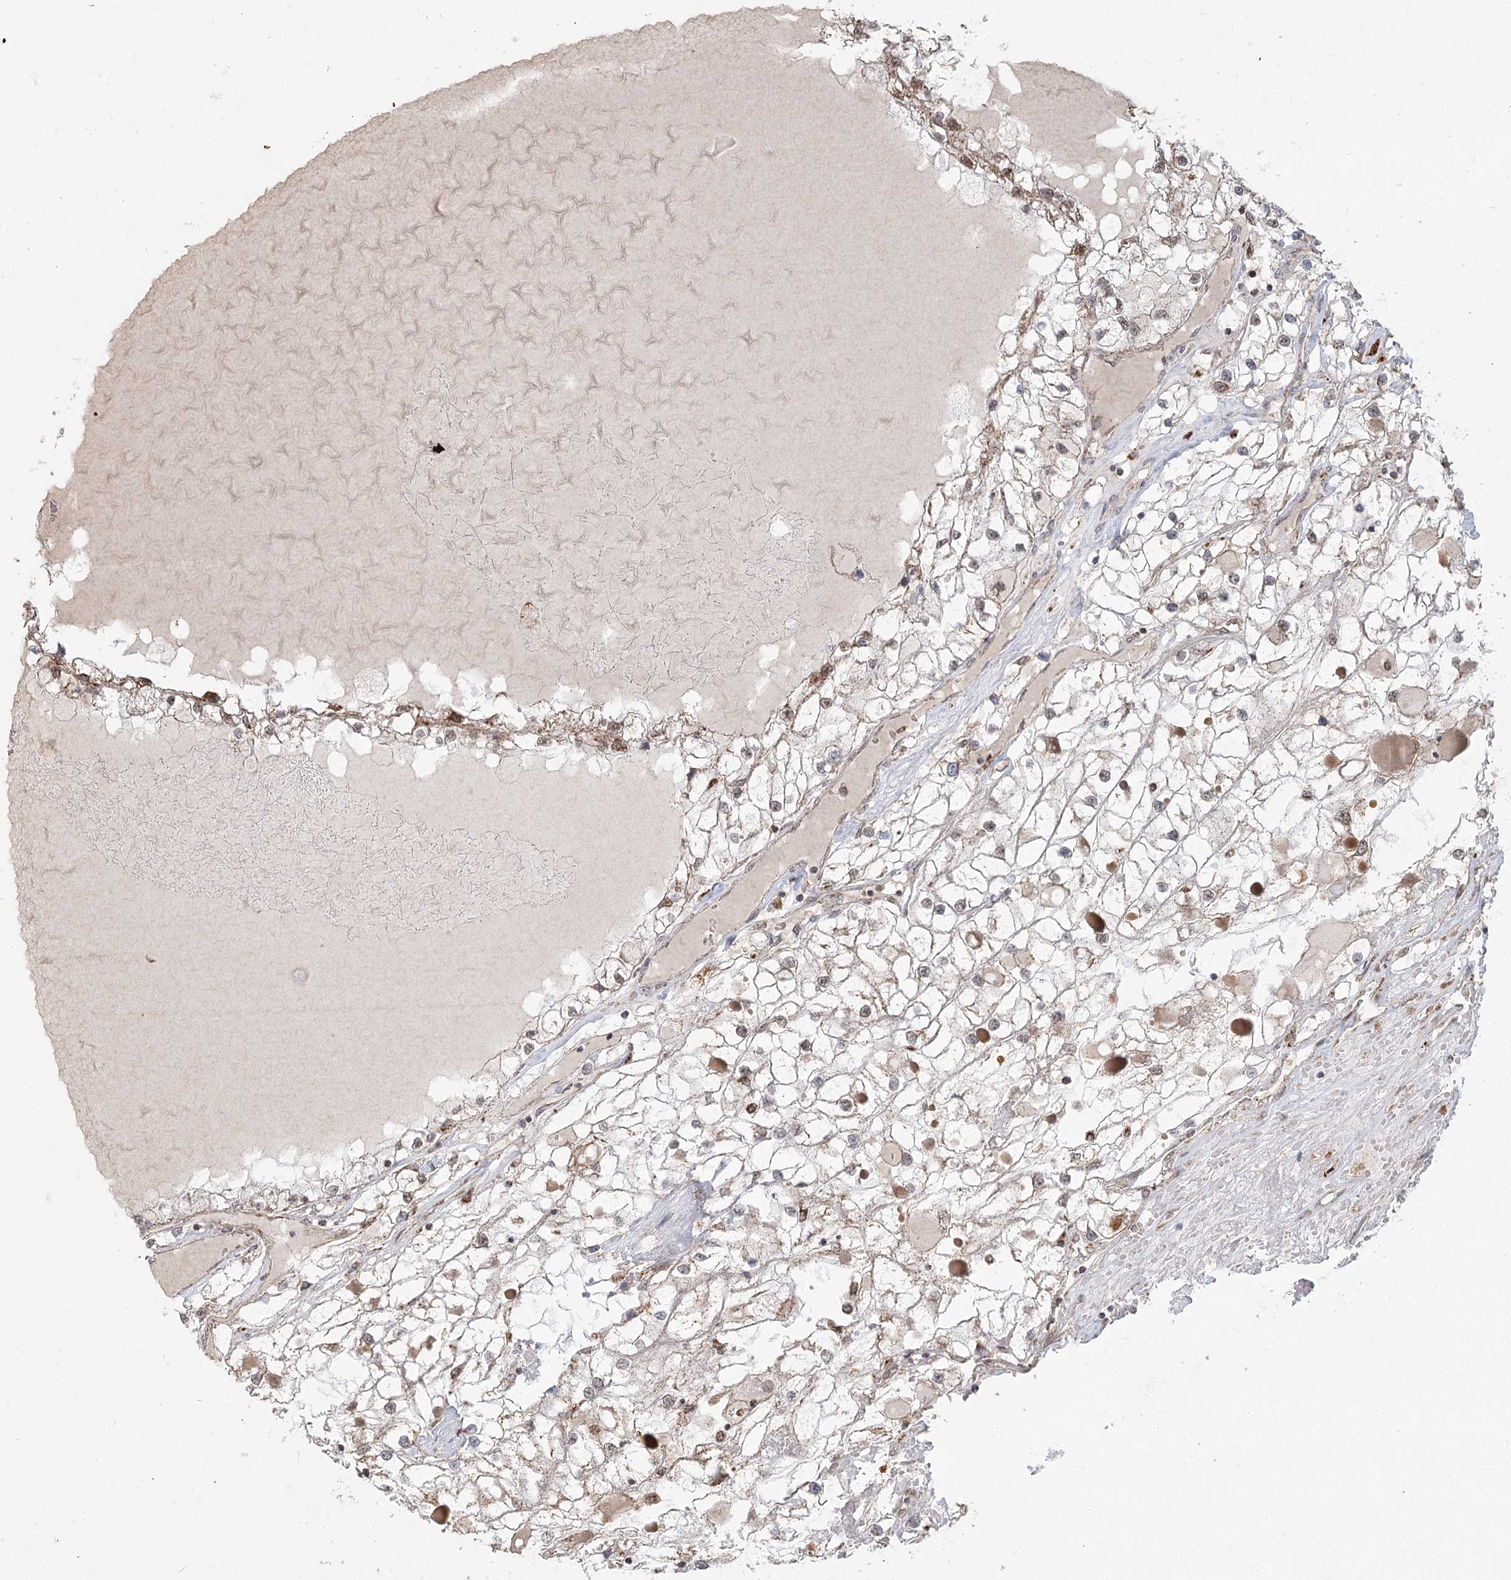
{"staining": {"intensity": "weak", "quantity": "<25%", "location": "cytoplasmic/membranous,nuclear"}, "tissue": "renal cancer", "cell_type": "Tumor cells", "image_type": "cancer", "snomed": [{"axis": "morphology", "description": "Adenocarcinoma, NOS"}, {"axis": "topography", "description": "Kidney"}], "caption": "This is a photomicrograph of immunohistochemistry (IHC) staining of renal cancer (adenocarcinoma), which shows no expression in tumor cells. (Brightfield microscopy of DAB (3,3'-diaminobenzidine) immunohistochemistry (IHC) at high magnification).", "gene": "LACTB", "patient": {"sex": "male", "age": 68}}